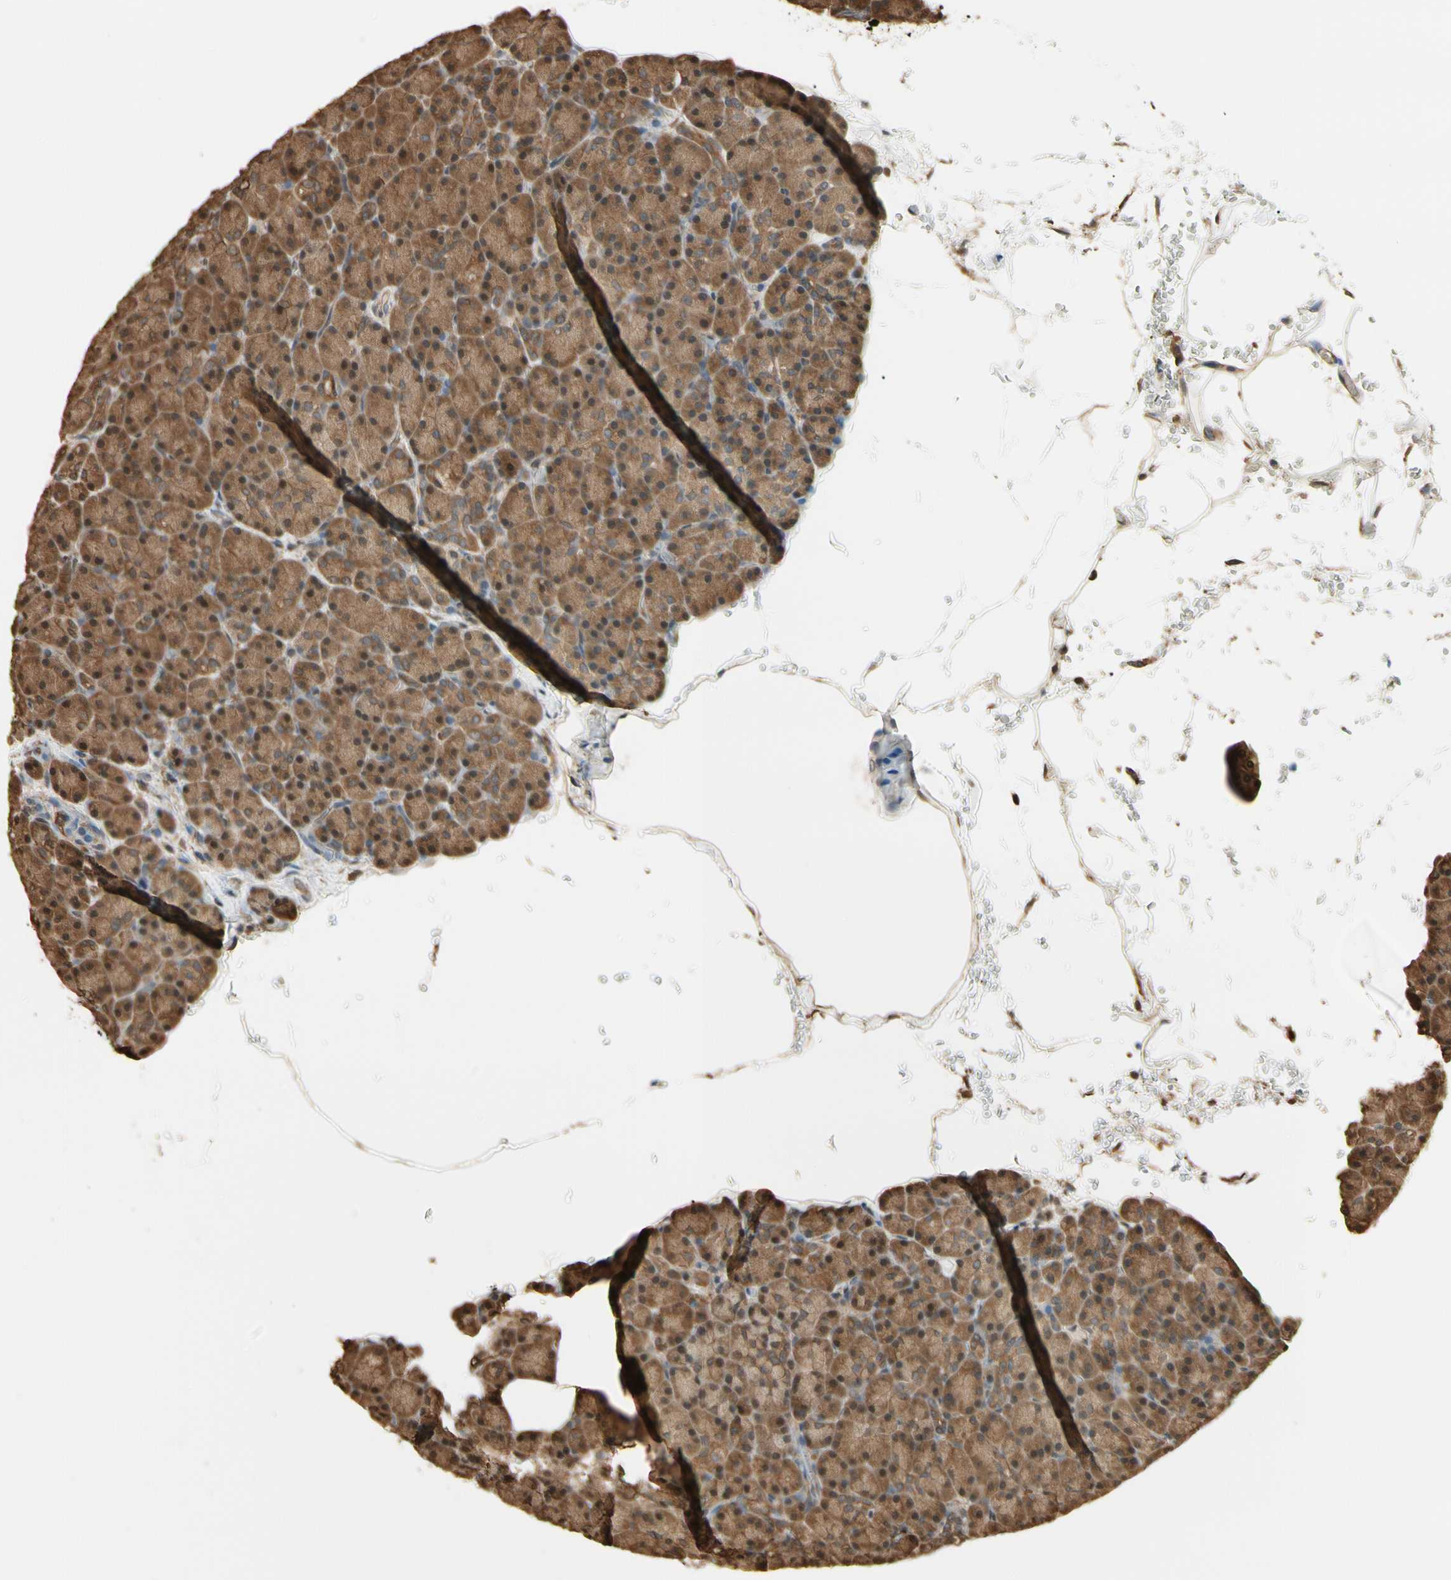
{"staining": {"intensity": "moderate", "quantity": ">75%", "location": "cytoplasmic/membranous,nuclear"}, "tissue": "pancreas", "cell_type": "Exocrine glandular cells", "image_type": "normal", "snomed": [{"axis": "morphology", "description": "Normal tissue, NOS"}, {"axis": "topography", "description": "Pancreas"}], "caption": "A photomicrograph showing moderate cytoplasmic/membranous,nuclear positivity in approximately >75% of exocrine glandular cells in benign pancreas, as visualized by brown immunohistochemical staining.", "gene": "YWHAE", "patient": {"sex": "female", "age": 43}}